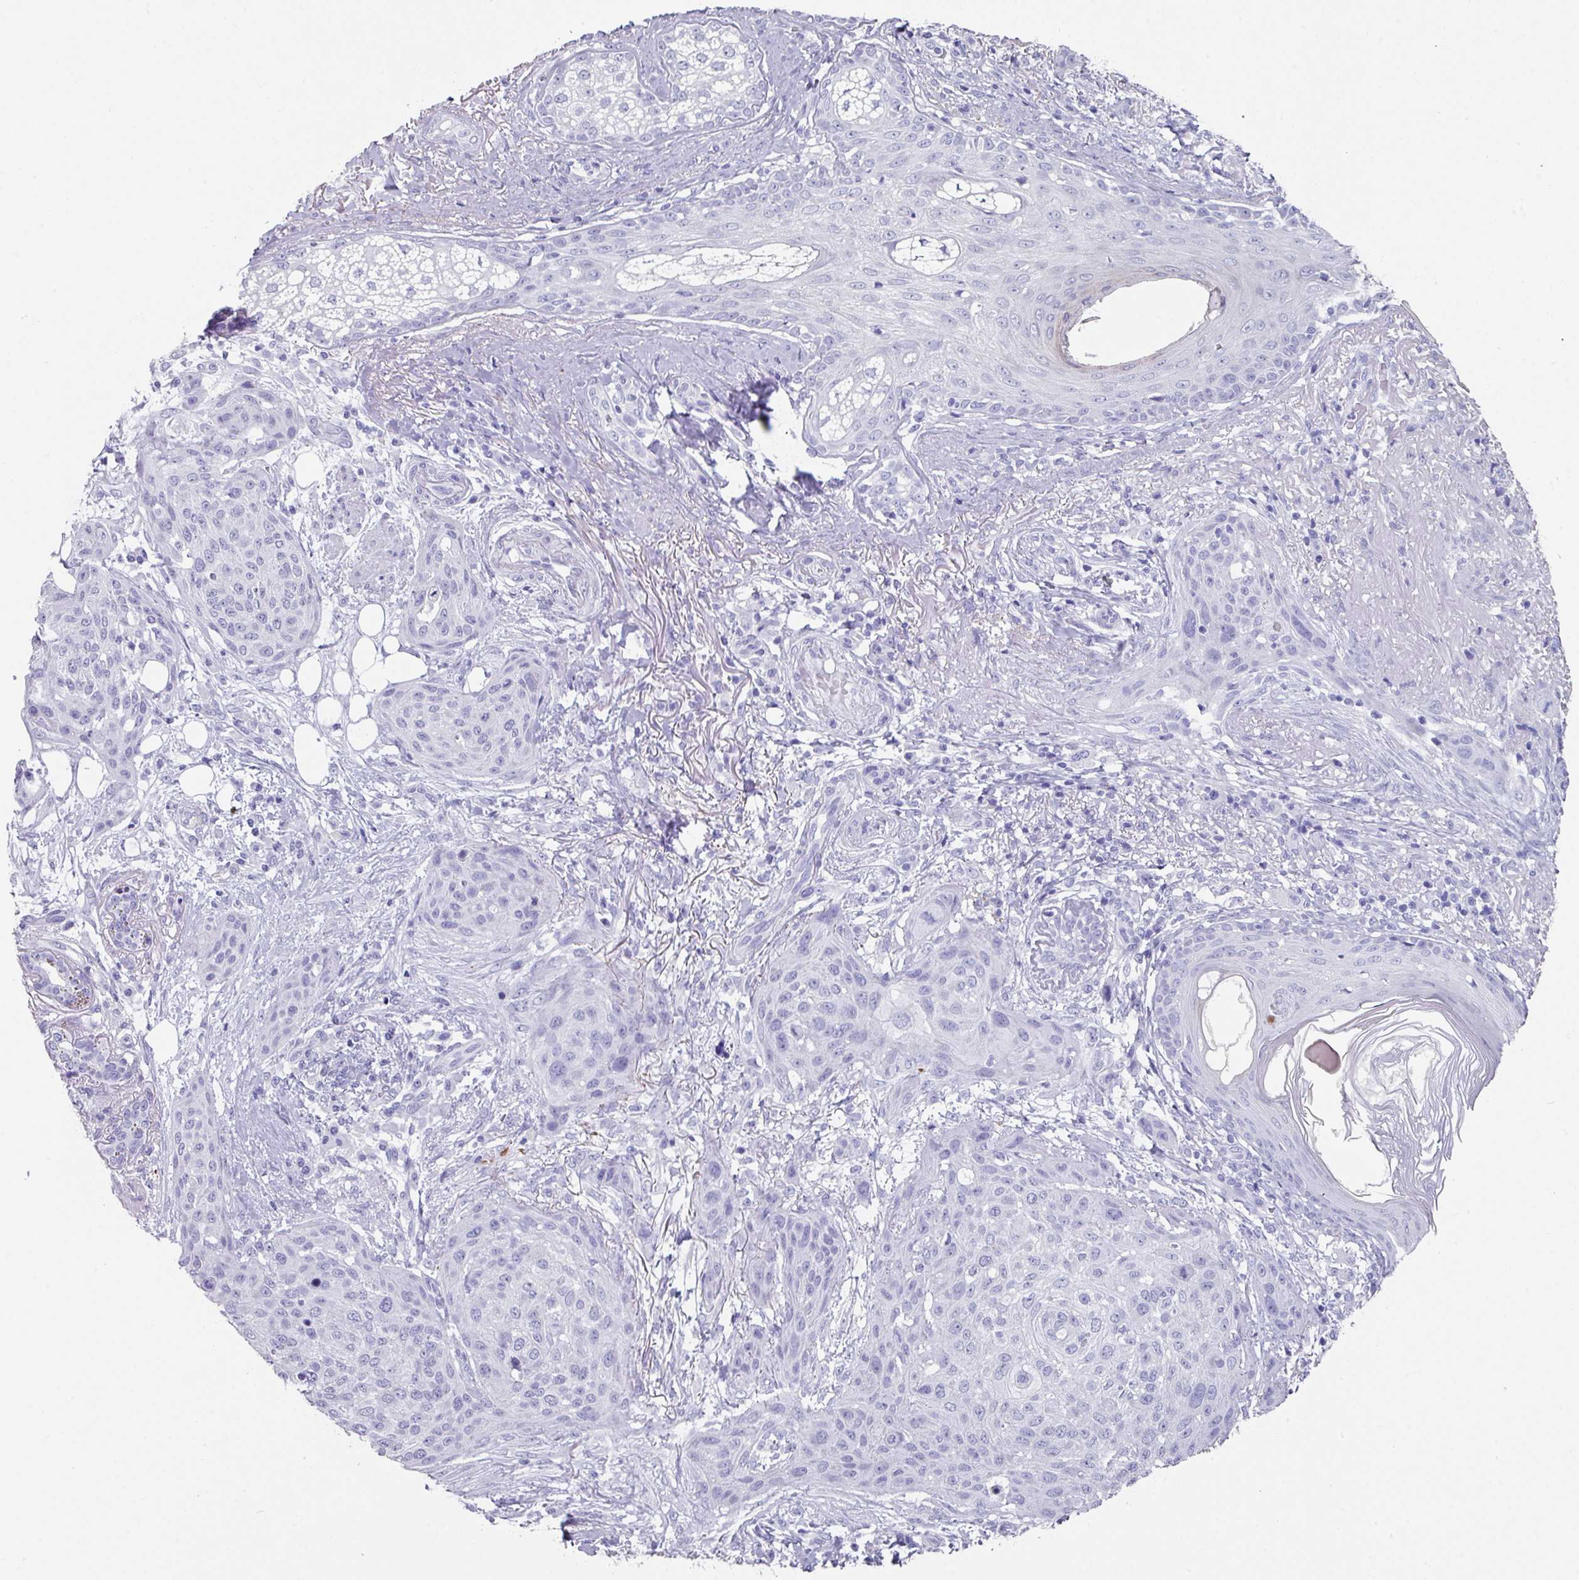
{"staining": {"intensity": "negative", "quantity": "none", "location": "none"}, "tissue": "skin cancer", "cell_type": "Tumor cells", "image_type": "cancer", "snomed": [{"axis": "morphology", "description": "Squamous cell carcinoma, NOS"}, {"axis": "topography", "description": "Skin"}], "caption": "The micrograph reveals no staining of tumor cells in skin squamous cell carcinoma. Brightfield microscopy of immunohistochemistry stained with DAB (brown) and hematoxylin (blue), captured at high magnification.", "gene": "PEX10", "patient": {"sex": "female", "age": 87}}